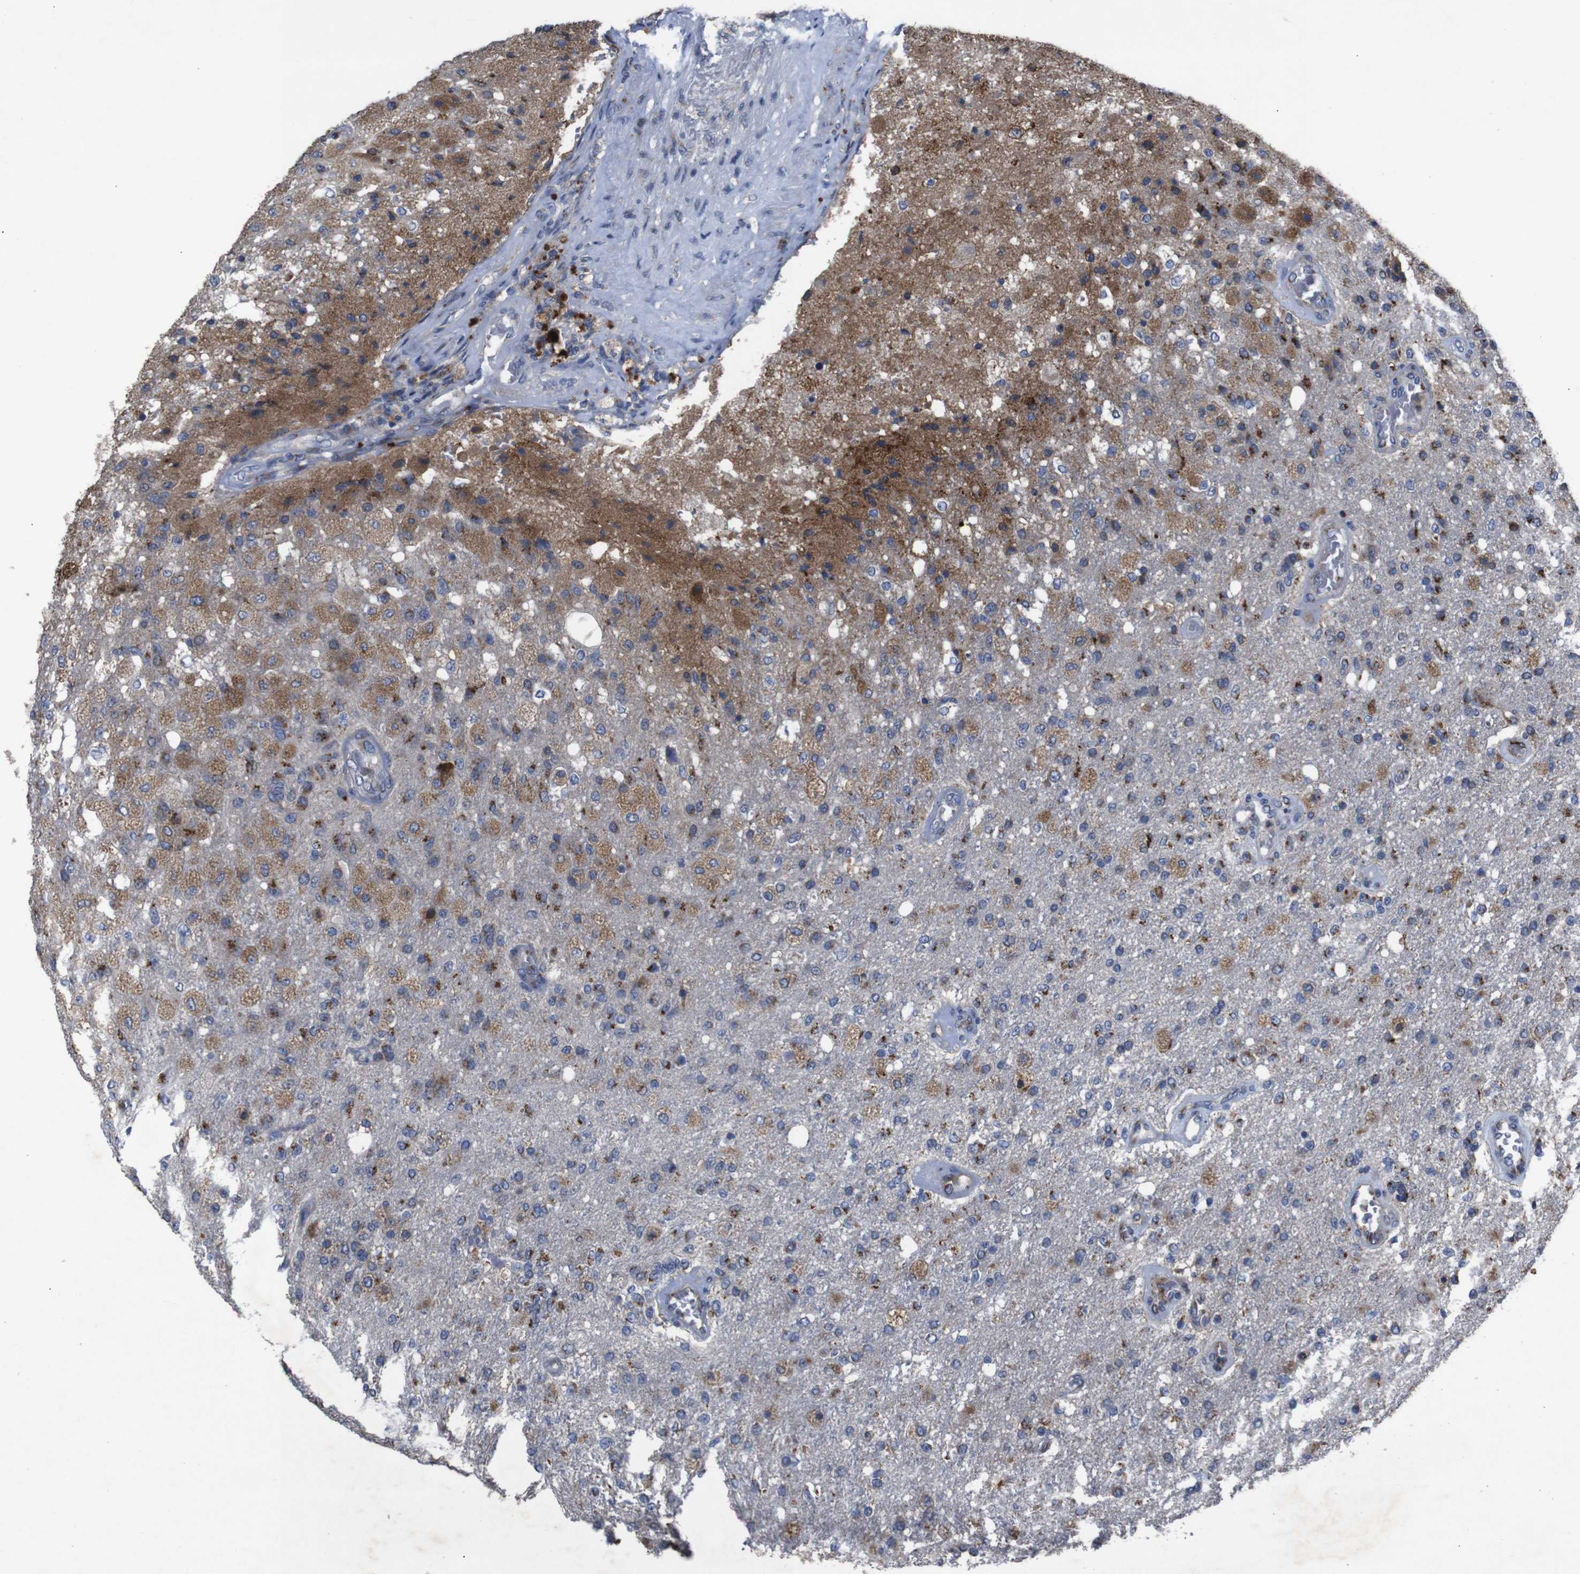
{"staining": {"intensity": "moderate", "quantity": ">75%", "location": "cytoplasmic/membranous"}, "tissue": "glioma", "cell_type": "Tumor cells", "image_type": "cancer", "snomed": [{"axis": "morphology", "description": "Normal tissue, NOS"}, {"axis": "morphology", "description": "Glioma, malignant, High grade"}, {"axis": "topography", "description": "Cerebral cortex"}], "caption": "Immunohistochemistry (IHC) staining of glioma, which demonstrates medium levels of moderate cytoplasmic/membranous expression in approximately >75% of tumor cells indicating moderate cytoplasmic/membranous protein staining. The staining was performed using DAB (brown) for protein detection and nuclei were counterstained in hematoxylin (blue).", "gene": "CHST10", "patient": {"sex": "male", "age": 77}}